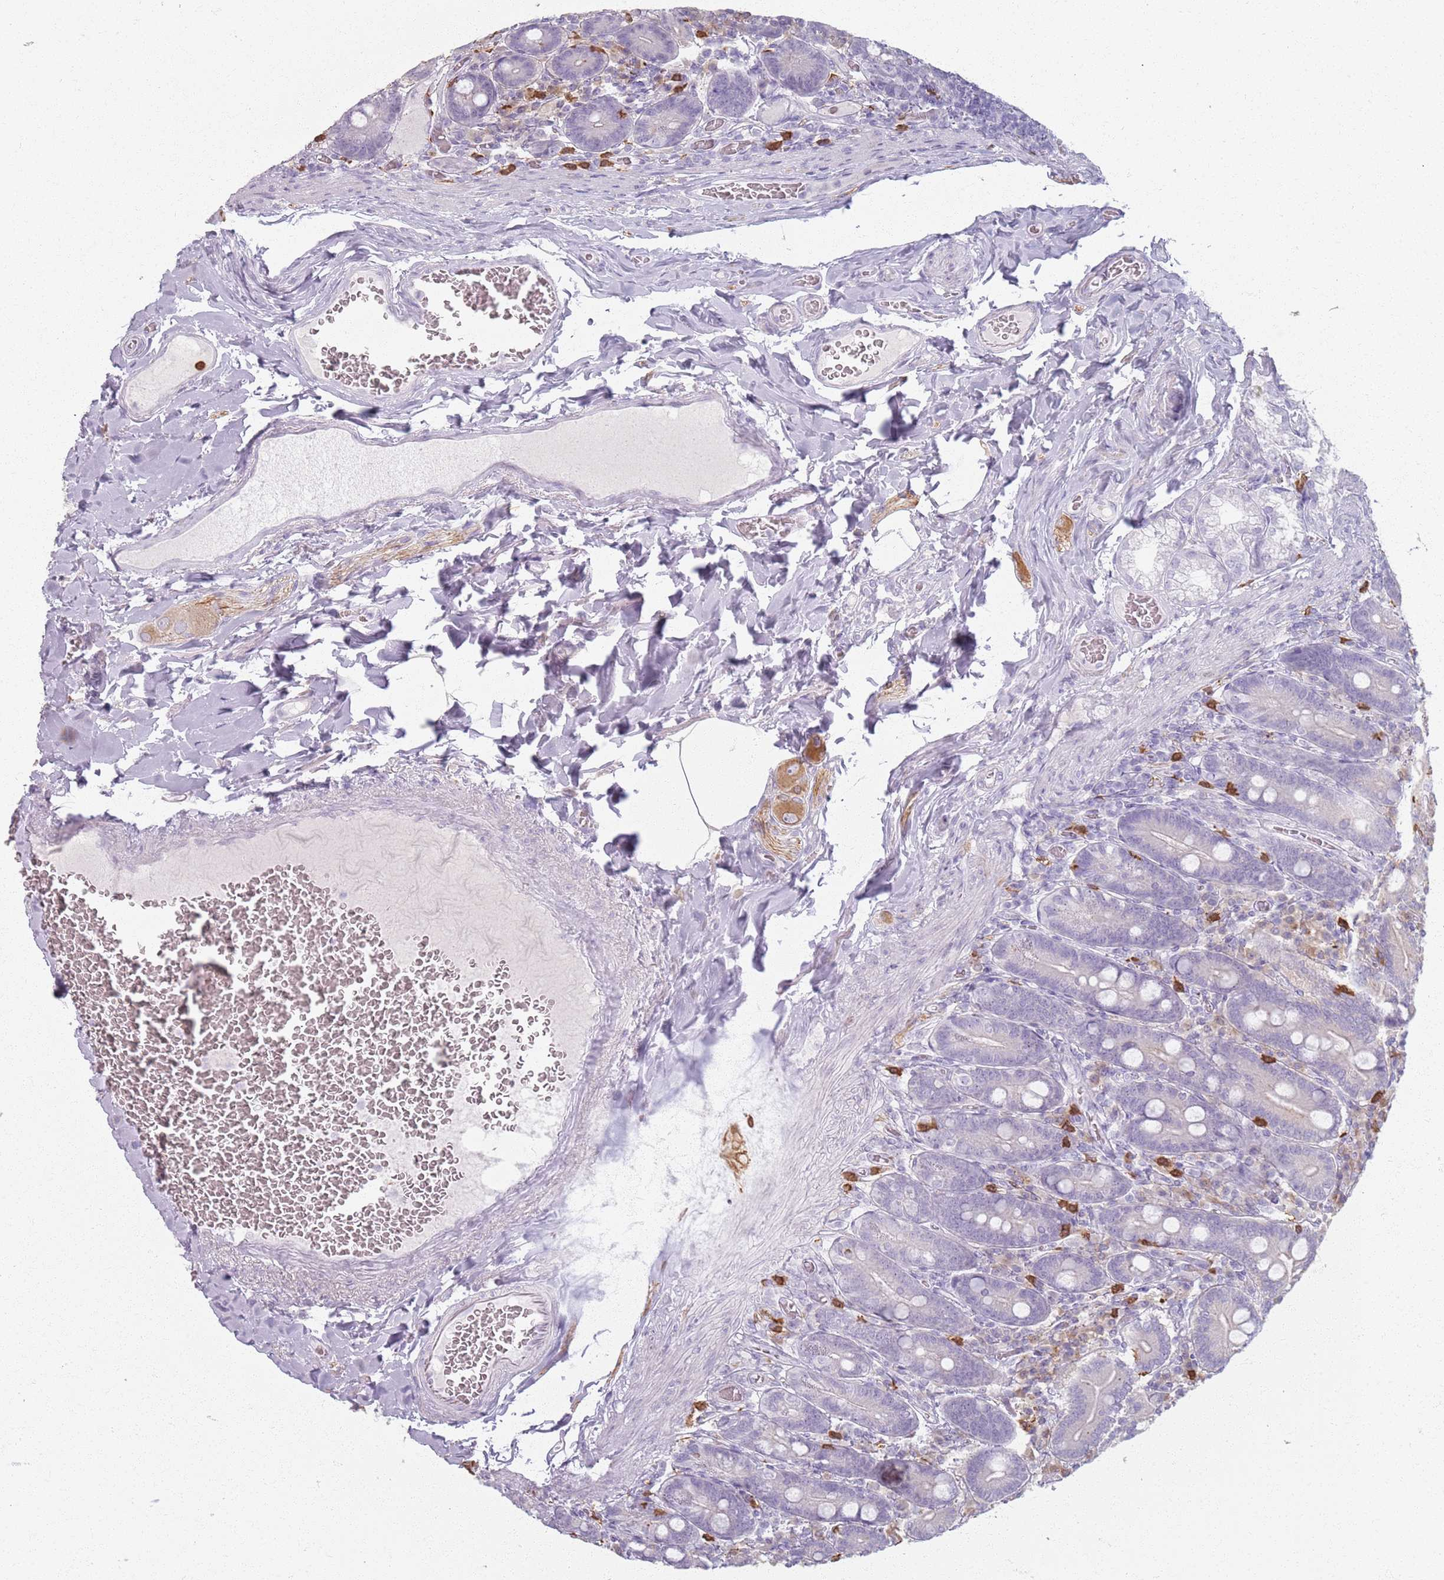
{"staining": {"intensity": "negative", "quantity": "none", "location": "none"}, "tissue": "duodenum", "cell_type": "Glandular cells", "image_type": "normal", "snomed": [{"axis": "morphology", "description": "Normal tissue, NOS"}, {"axis": "topography", "description": "Duodenum"}], "caption": "Immunohistochemistry photomicrograph of unremarkable human duodenum stained for a protein (brown), which reveals no expression in glandular cells.", "gene": "GDPGP1", "patient": {"sex": "female", "age": 62}}